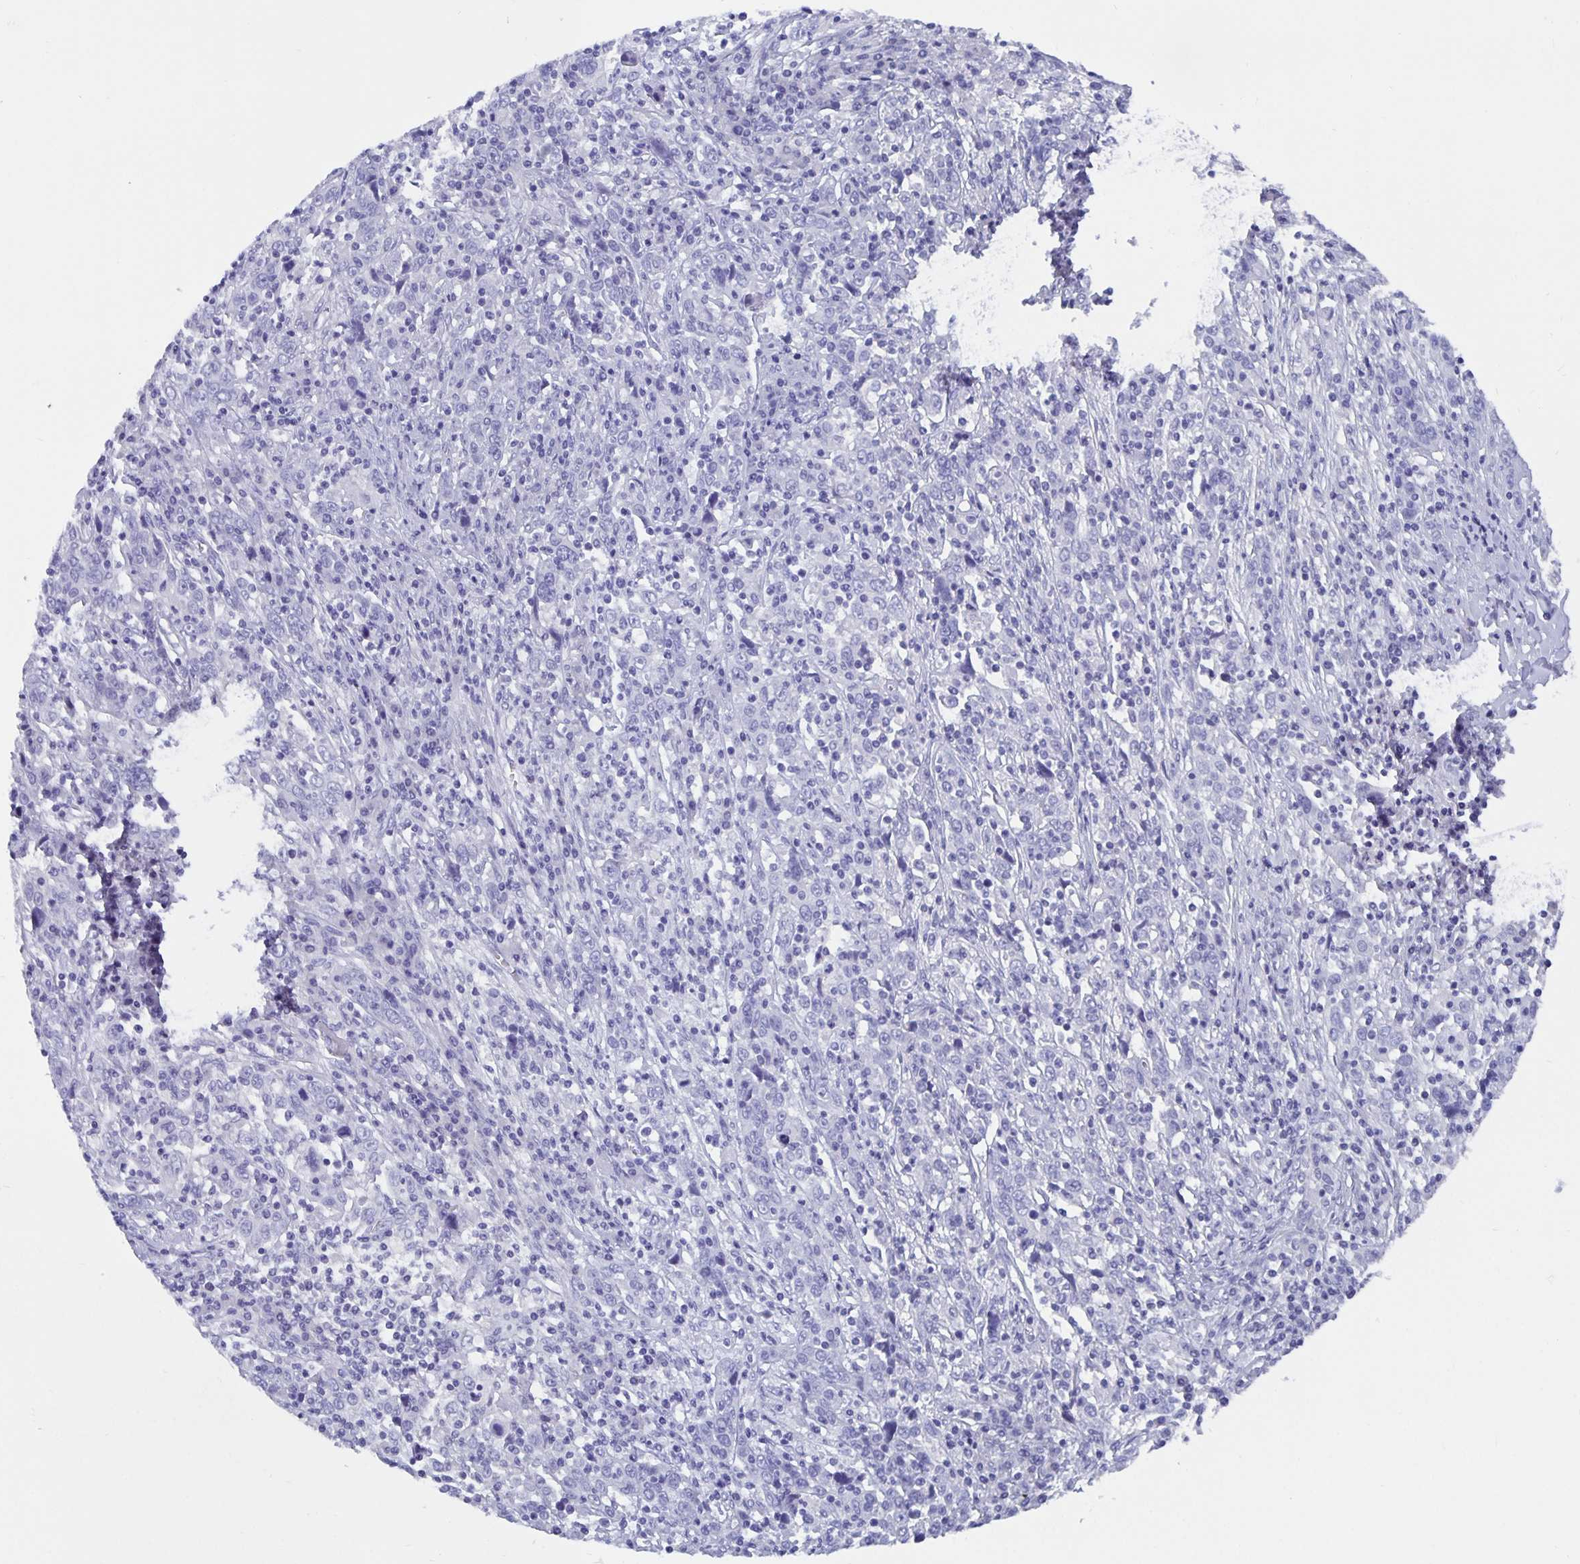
{"staining": {"intensity": "negative", "quantity": "none", "location": "none"}, "tissue": "cervical cancer", "cell_type": "Tumor cells", "image_type": "cancer", "snomed": [{"axis": "morphology", "description": "Squamous cell carcinoma, NOS"}, {"axis": "topography", "description": "Cervix"}], "caption": "An image of human cervical squamous cell carcinoma is negative for staining in tumor cells.", "gene": "ODF3B", "patient": {"sex": "female", "age": 46}}